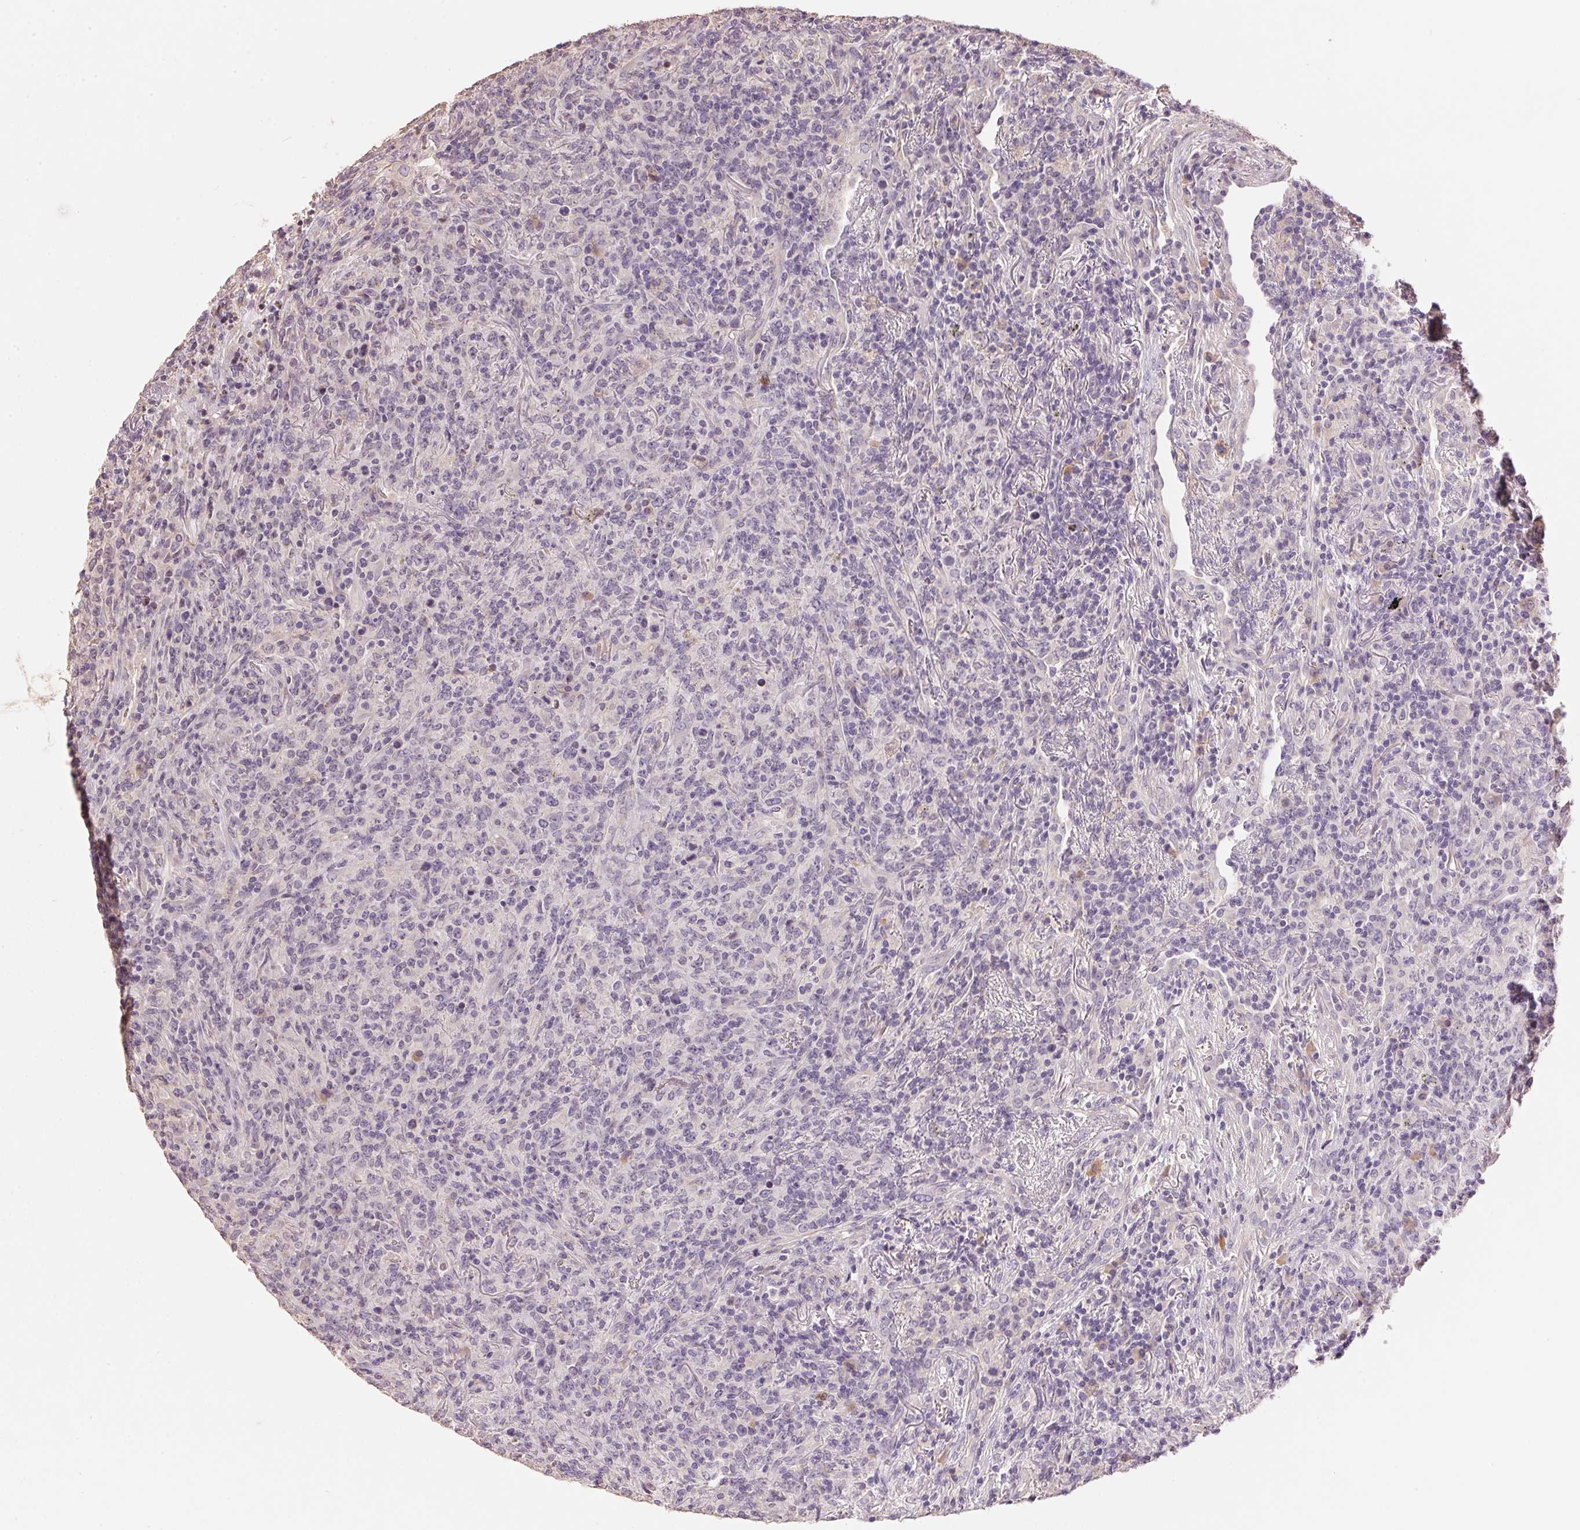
{"staining": {"intensity": "negative", "quantity": "none", "location": "none"}, "tissue": "lymphoma", "cell_type": "Tumor cells", "image_type": "cancer", "snomed": [{"axis": "morphology", "description": "Malignant lymphoma, non-Hodgkin's type, High grade"}, {"axis": "topography", "description": "Lung"}], "caption": "Immunohistochemistry (IHC) of human malignant lymphoma, non-Hodgkin's type (high-grade) shows no positivity in tumor cells.", "gene": "LYZL6", "patient": {"sex": "male", "age": 79}}